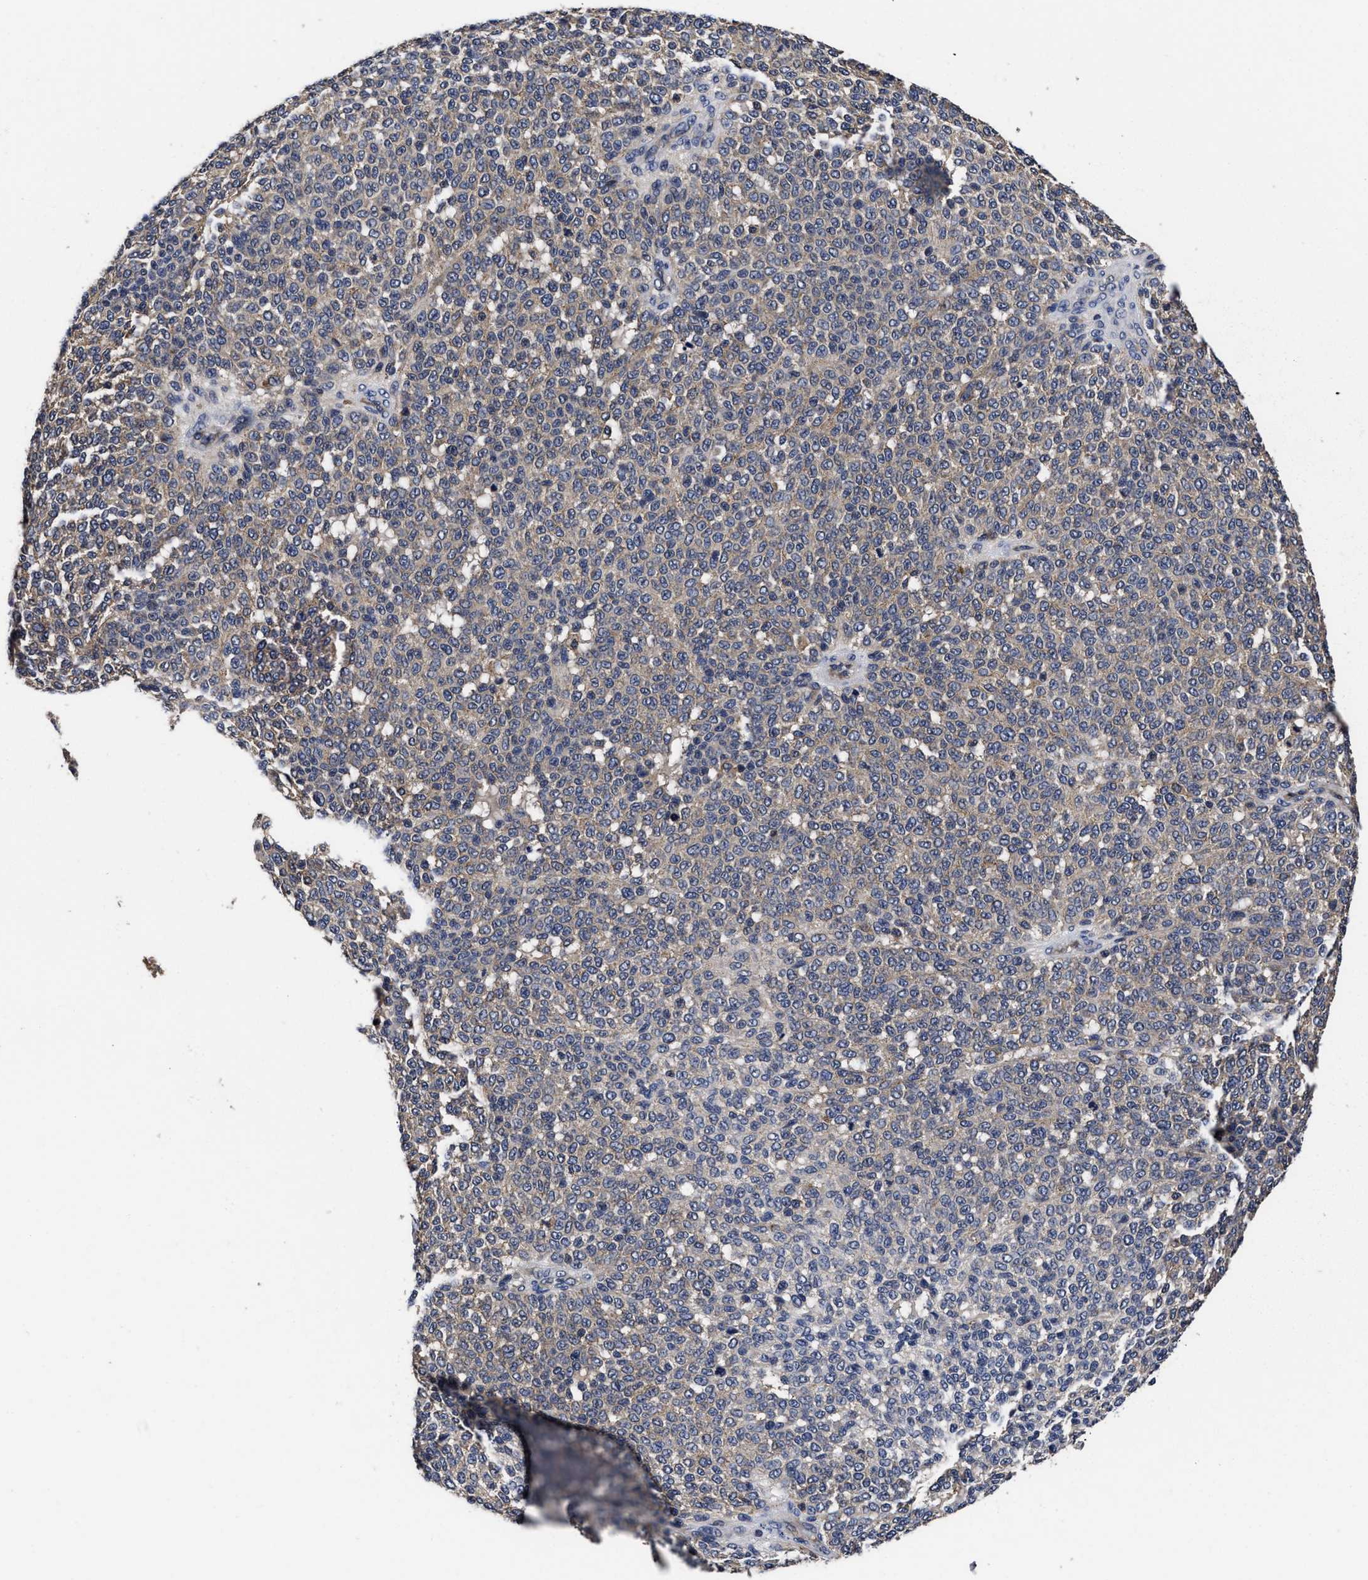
{"staining": {"intensity": "weak", "quantity": ">75%", "location": "cytoplasmic/membranous"}, "tissue": "melanoma", "cell_type": "Tumor cells", "image_type": "cancer", "snomed": [{"axis": "morphology", "description": "Malignant melanoma, NOS"}, {"axis": "topography", "description": "Skin"}], "caption": "Weak cytoplasmic/membranous expression for a protein is identified in about >75% of tumor cells of malignant melanoma using immunohistochemistry.", "gene": "SOCS5", "patient": {"sex": "male", "age": 59}}